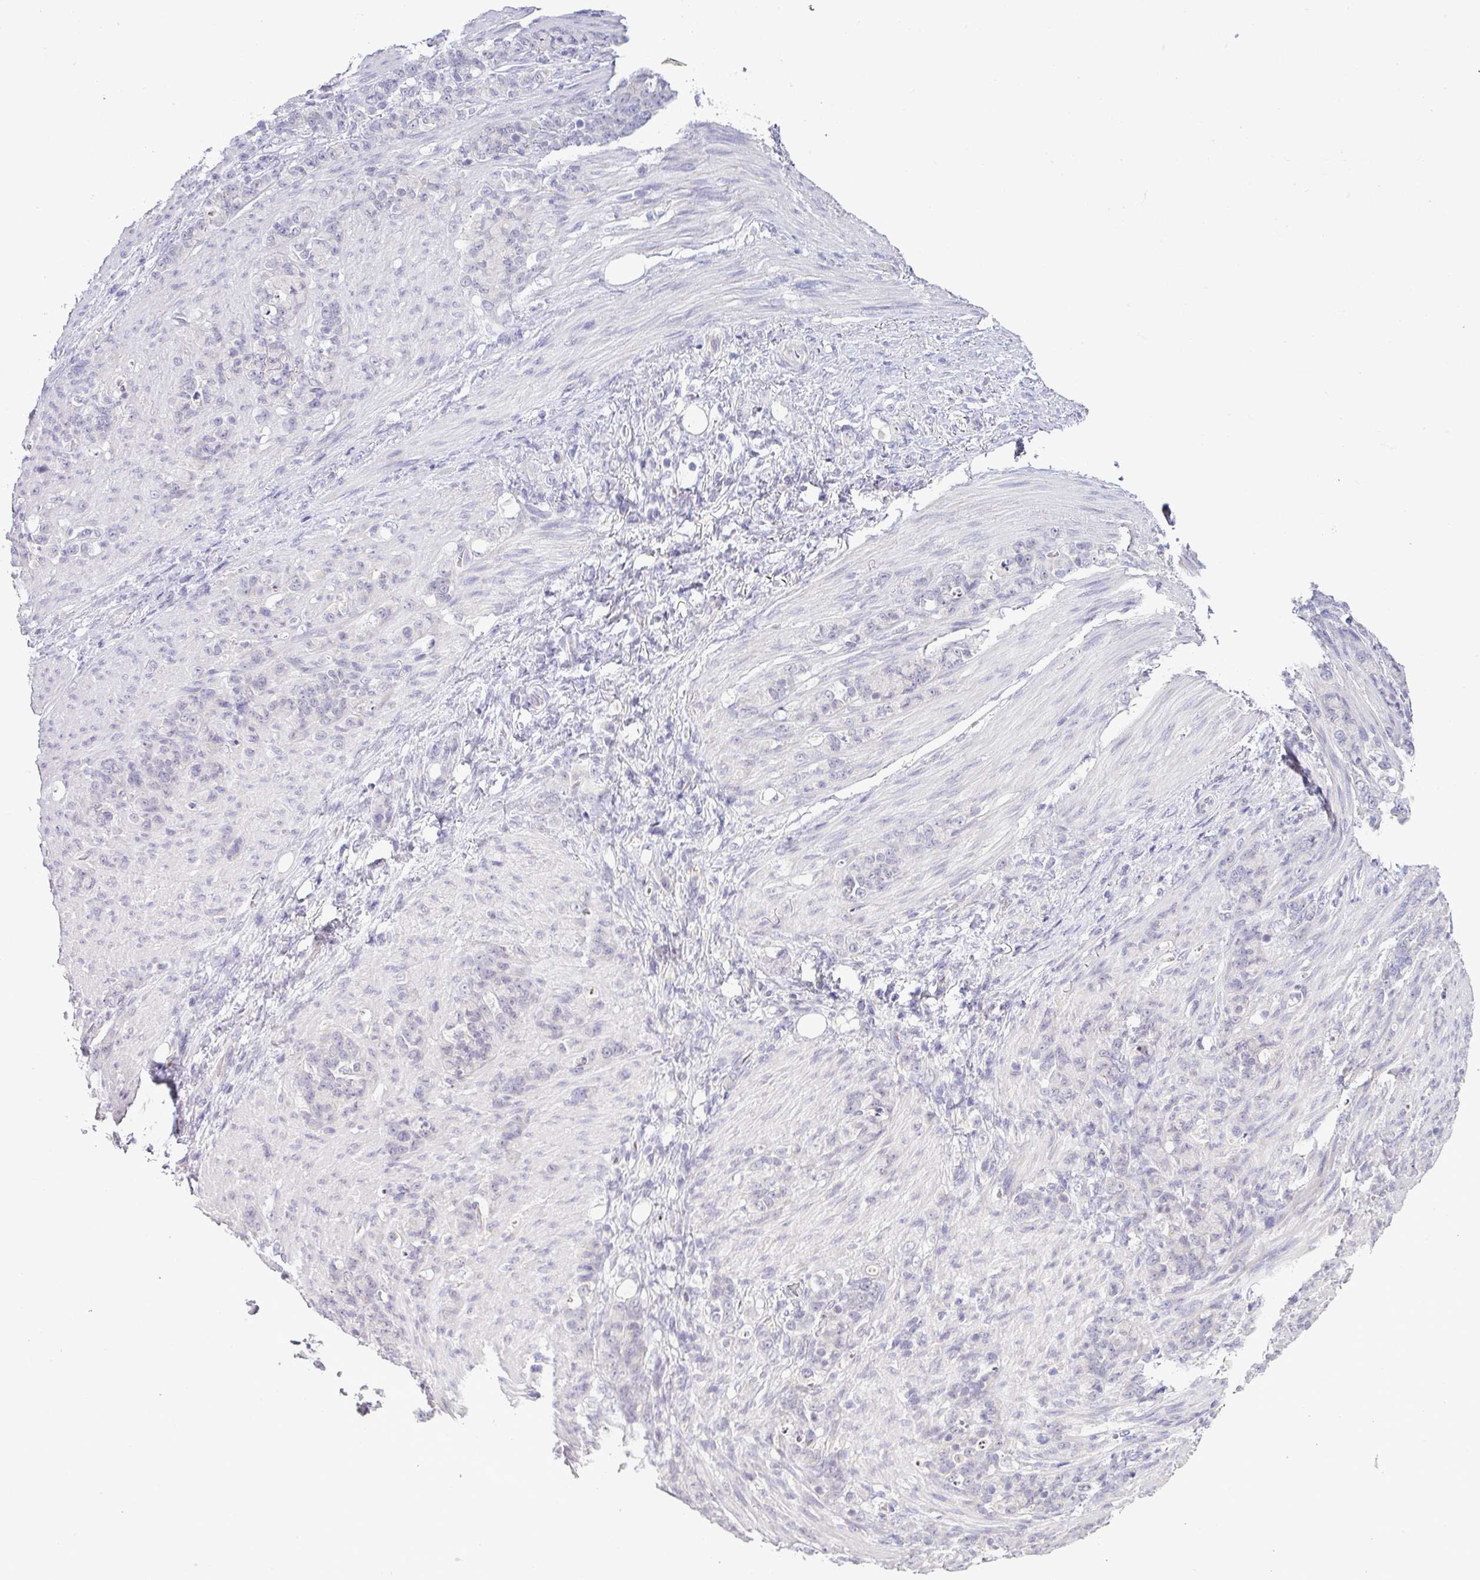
{"staining": {"intensity": "negative", "quantity": "none", "location": "none"}, "tissue": "stomach cancer", "cell_type": "Tumor cells", "image_type": "cancer", "snomed": [{"axis": "morphology", "description": "Adenocarcinoma, NOS"}, {"axis": "topography", "description": "Stomach"}], "caption": "A histopathology image of stomach adenocarcinoma stained for a protein shows no brown staining in tumor cells.", "gene": "HBEGF", "patient": {"sex": "female", "age": 79}}